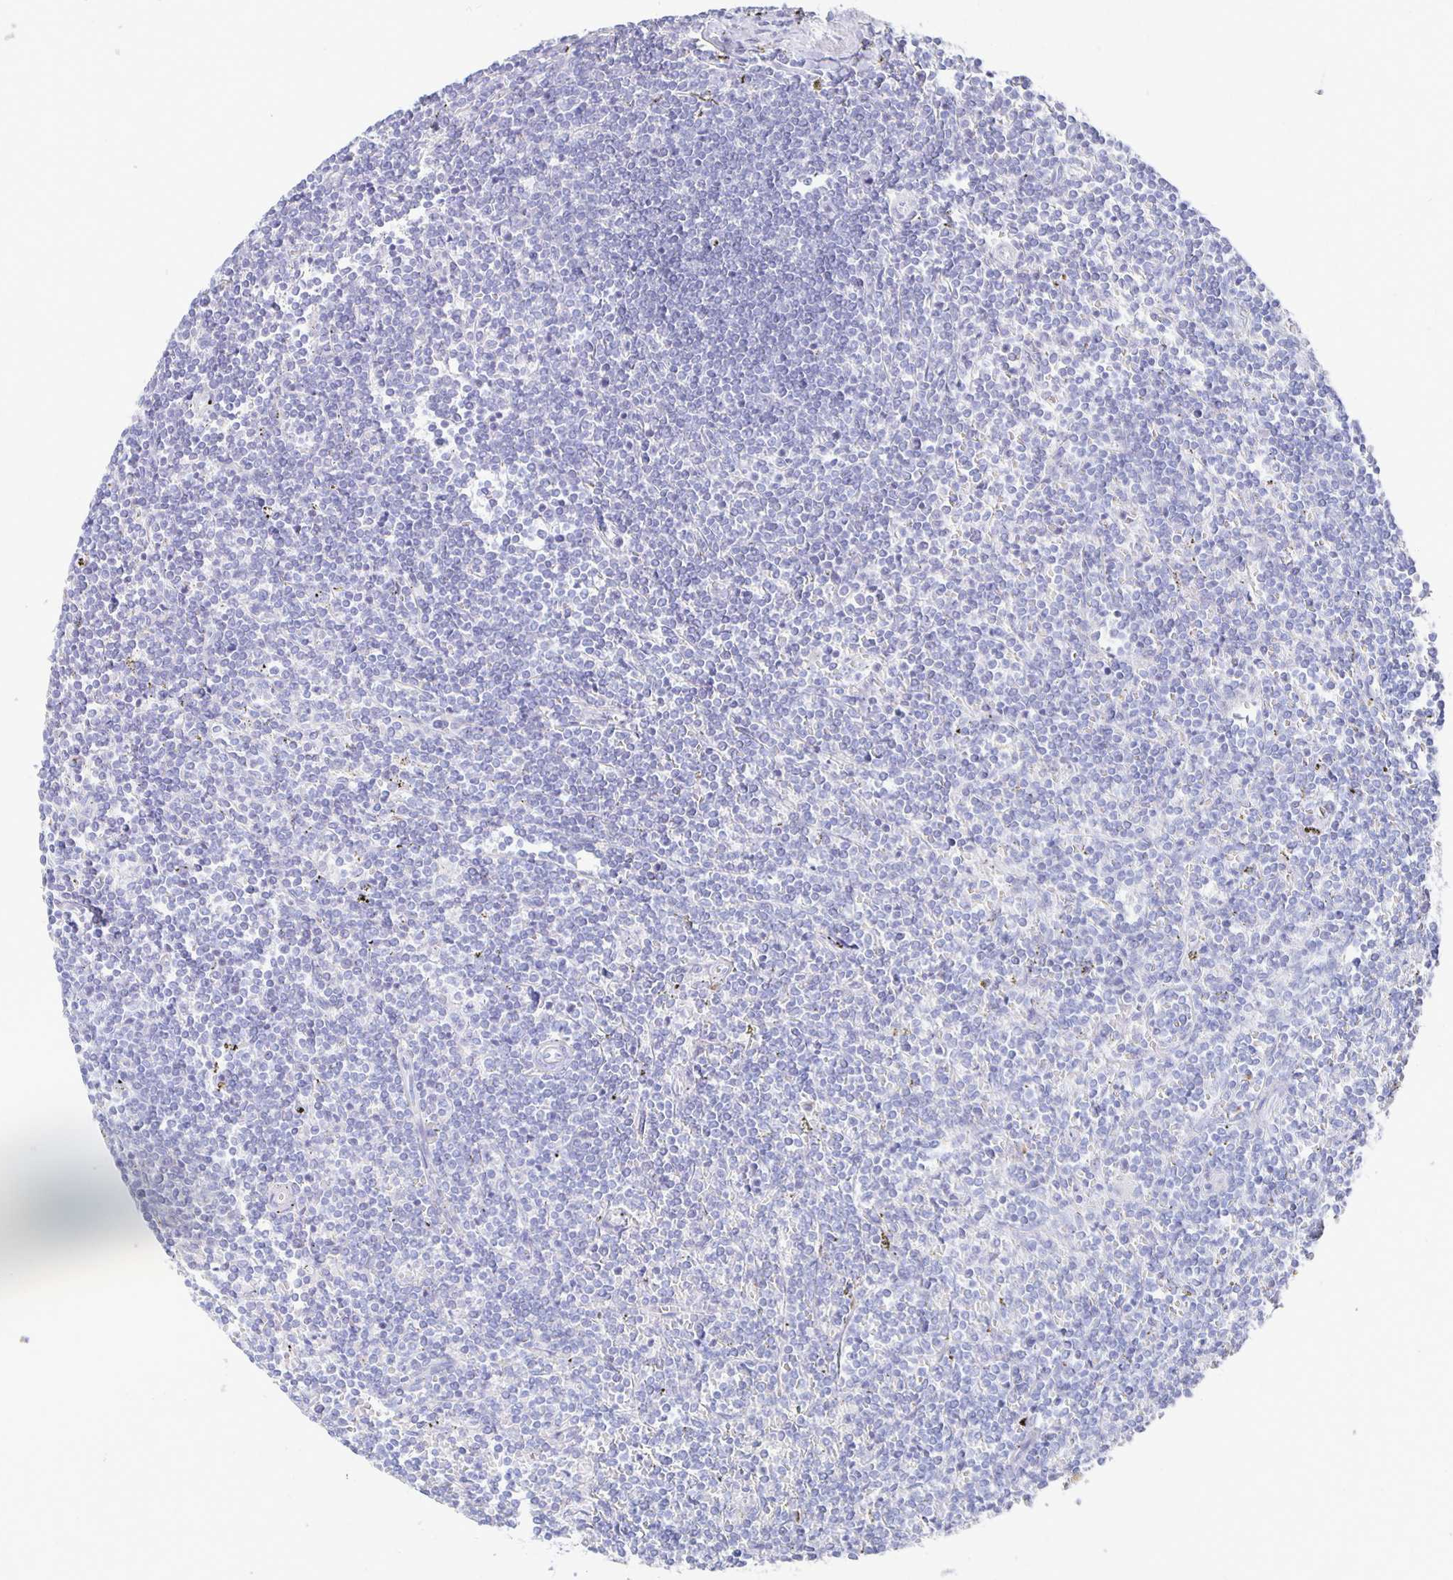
{"staining": {"intensity": "negative", "quantity": "none", "location": "none"}, "tissue": "lymphoma", "cell_type": "Tumor cells", "image_type": "cancer", "snomed": [{"axis": "morphology", "description": "Malignant lymphoma, non-Hodgkin's type, Low grade"}, {"axis": "topography", "description": "Spleen"}], "caption": "A photomicrograph of lymphoma stained for a protein demonstrates no brown staining in tumor cells.", "gene": "PRDM7", "patient": {"sex": "male", "age": 78}}